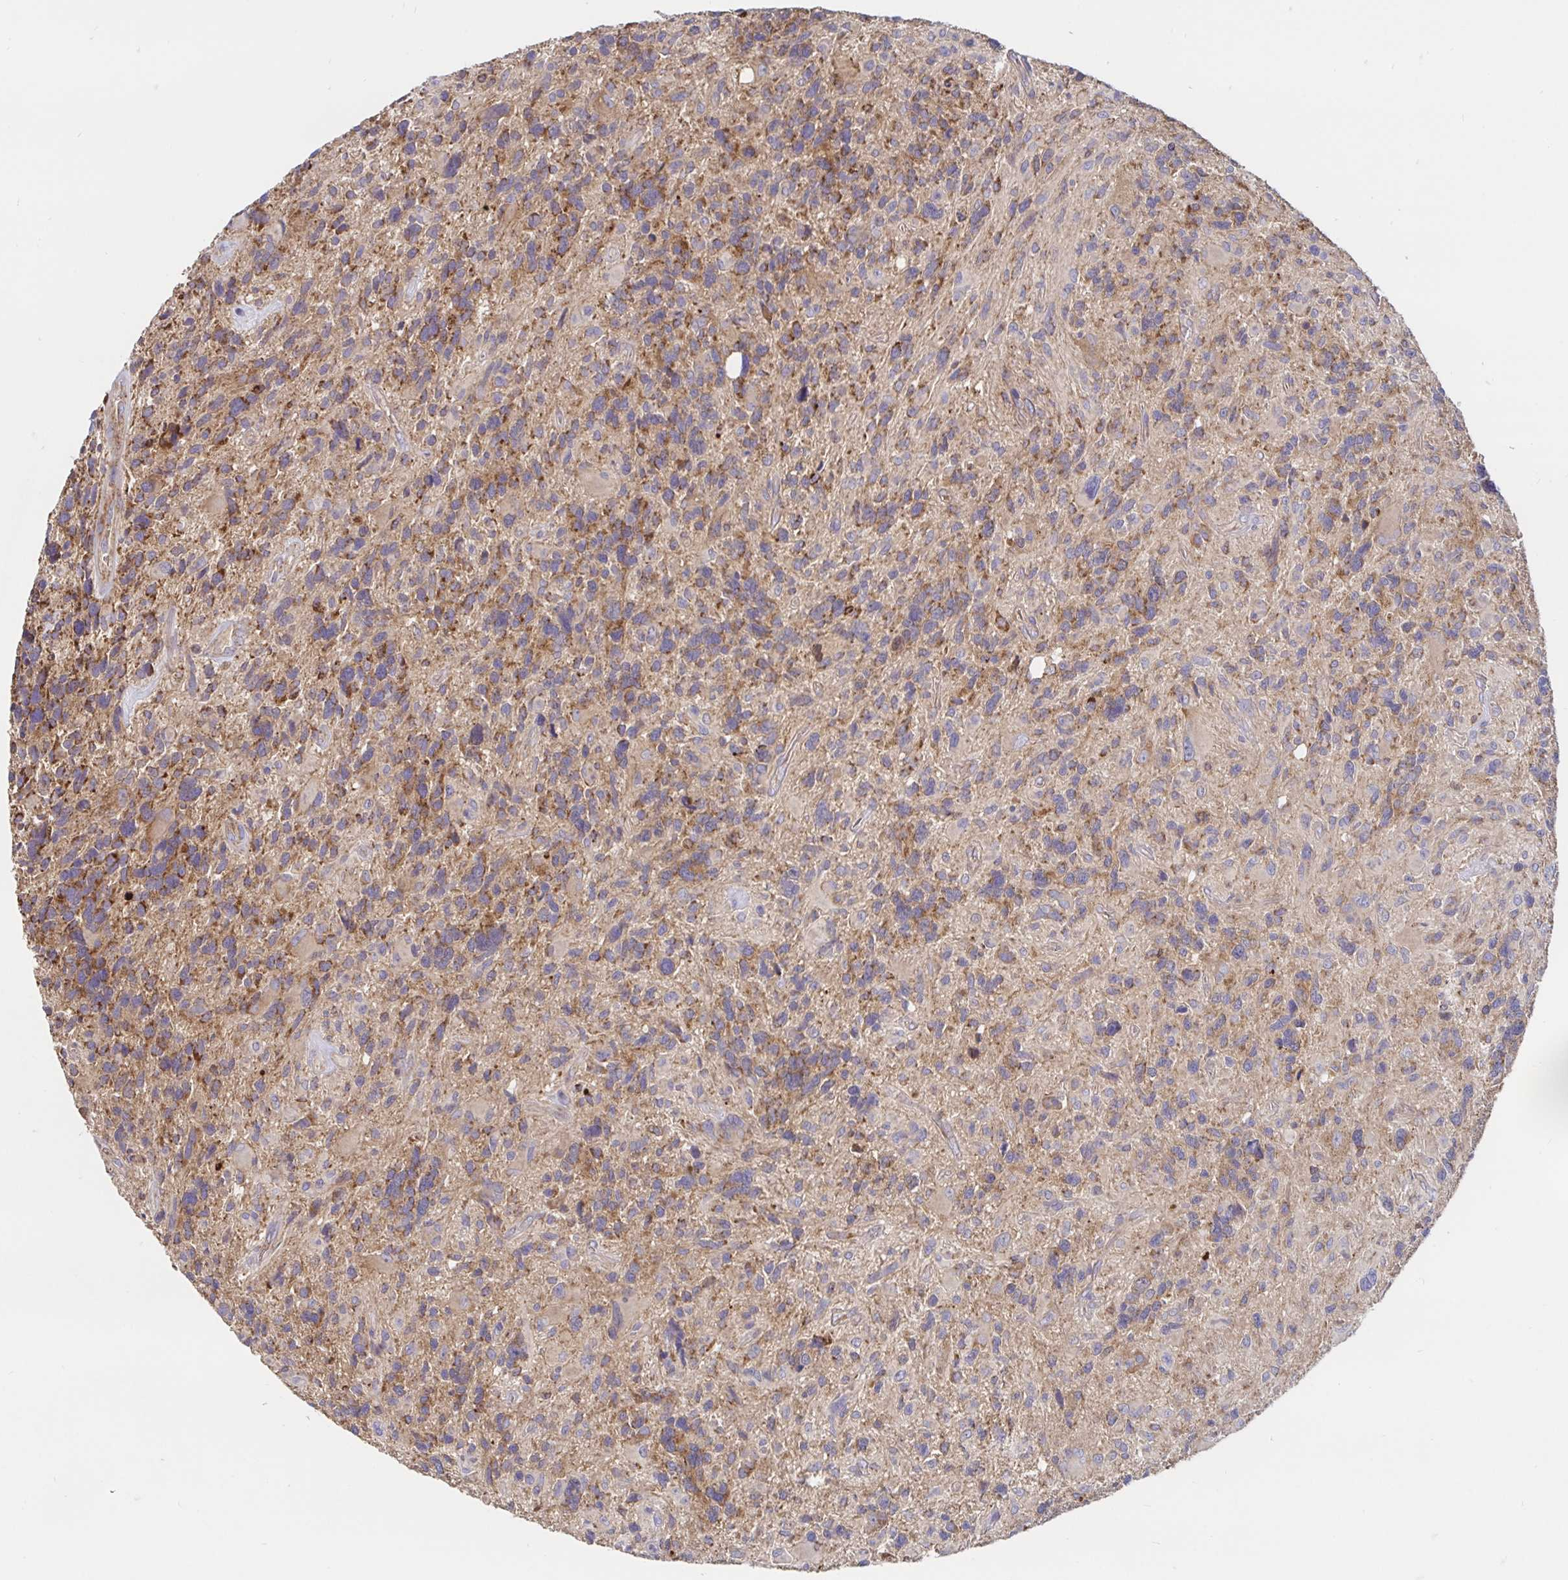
{"staining": {"intensity": "moderate", "quantity": "25%-75%", "location": "cytoplasmic/membranous"}, "tissue": "glioma", "cell_type": "Tumor cells", "image_type": "cancer", "snomed": [{"axis": "morphology", "description": "Glioma, malignant, High grade"}, {"axis": "topography", "description": "Brain"}], "caption": "Immunohistochemical staining of human high-grade glioma (malignant) demonstrates moderate cytoplasmic/membranous protein staining in about 25%-75% of tumor cells.", "gene": "PRDX3", "patient": {"sex": "male", "age": 49}}